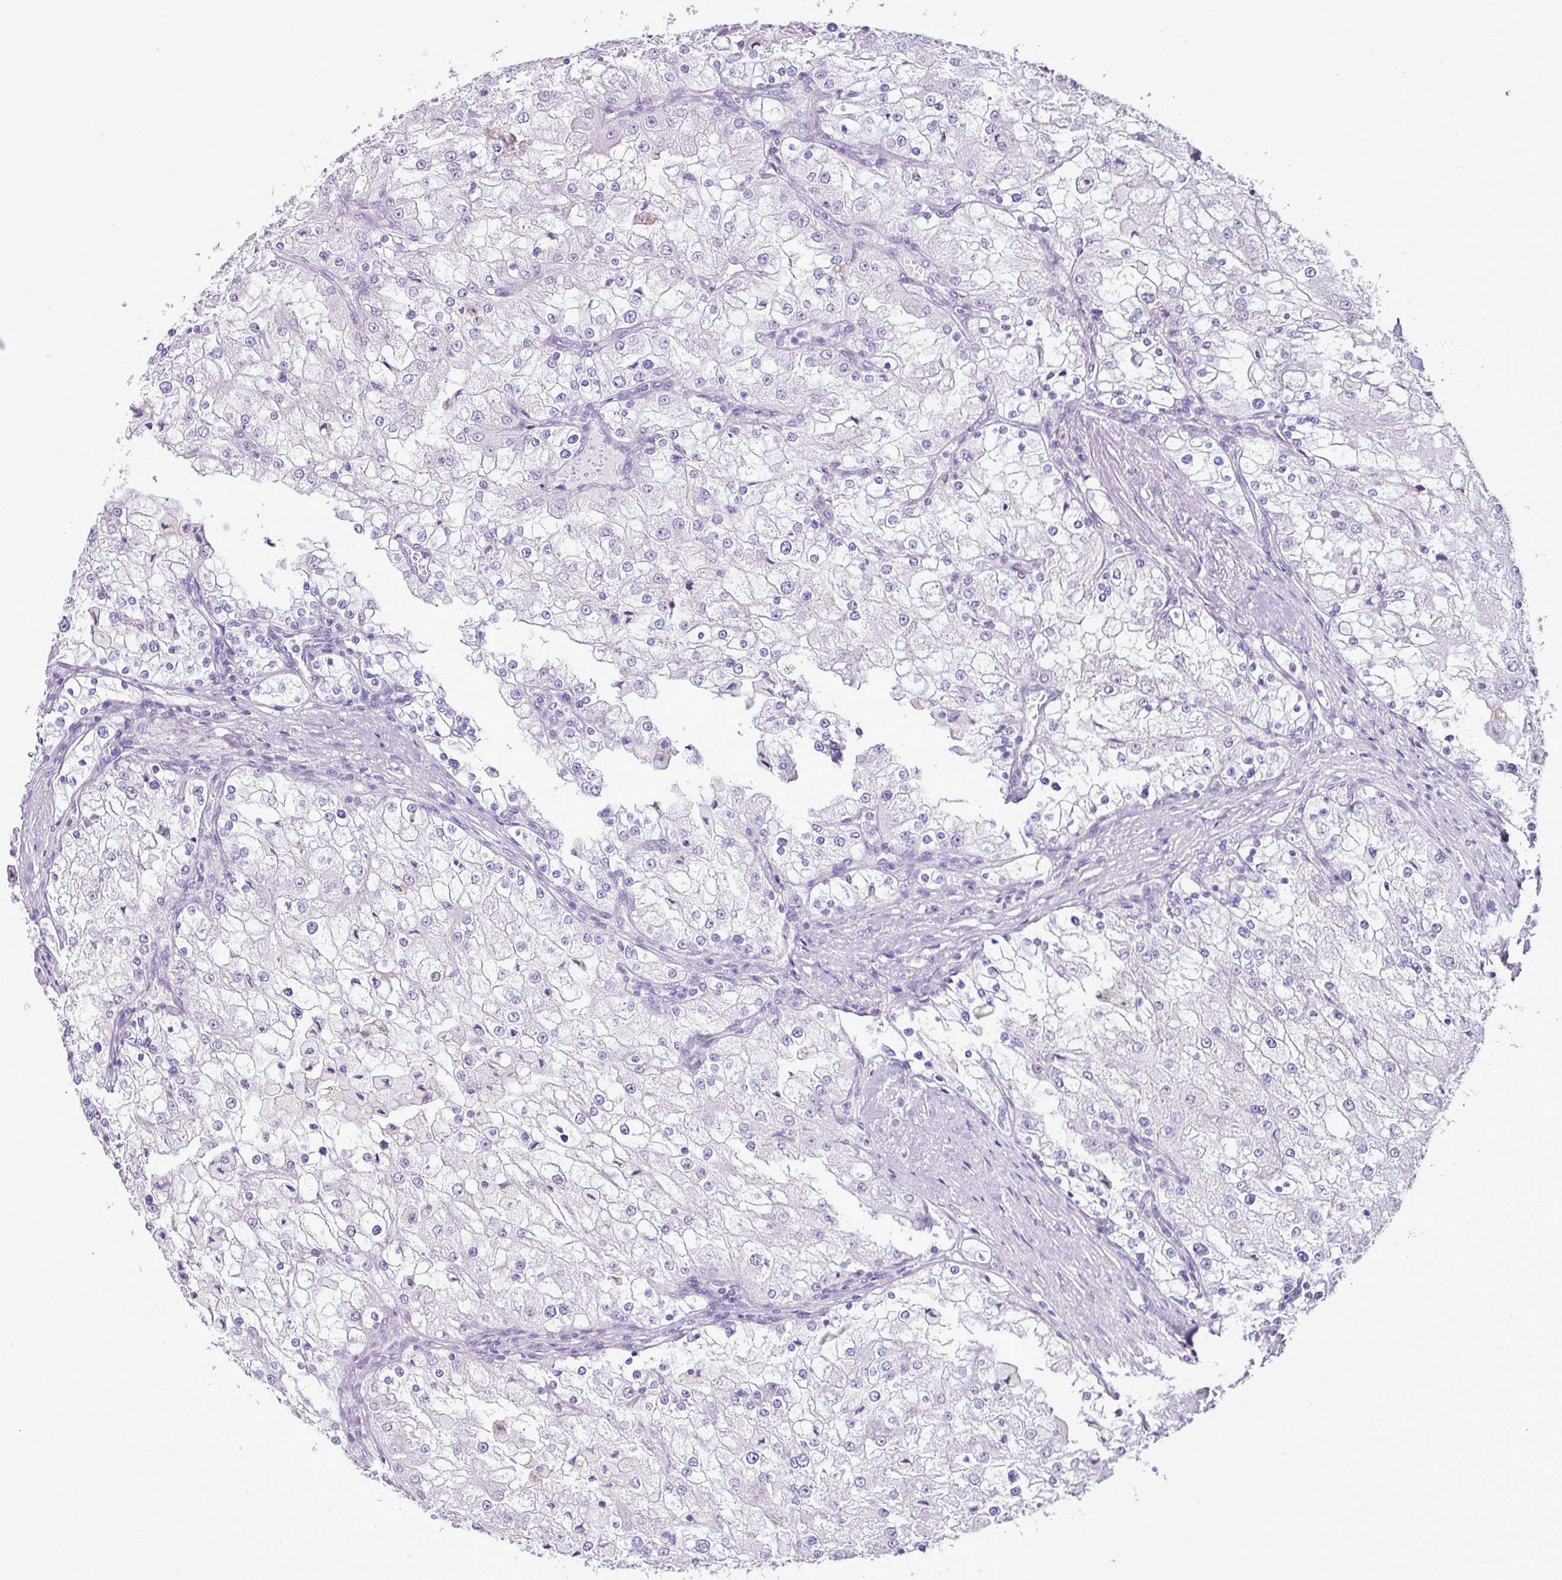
{"staining": {"intensity": "negative", "quantity": "none", "location": "none"}, "tissue": "renal cancer", "cell_type": "Tumor cells", "image_type": "cancer", "snomed": [{"axis": "morphology", "description": "Adenocarcinoma, NOS"}, {"axis": "topography", "description": "Kidney"}], "caption": "The histopathology image displays no significant positivity in tumor cells of renal cancer (adenocarcinoma). The staining was performed using DAB (3,3'-diaminobenzidine) to visualize the protein expression in brown, while the nuclei were stained in blue with hematoxylin (Magnification: 20x).", "gene": "PGAP4", "patient": {"sex": "female", "age": 74}}